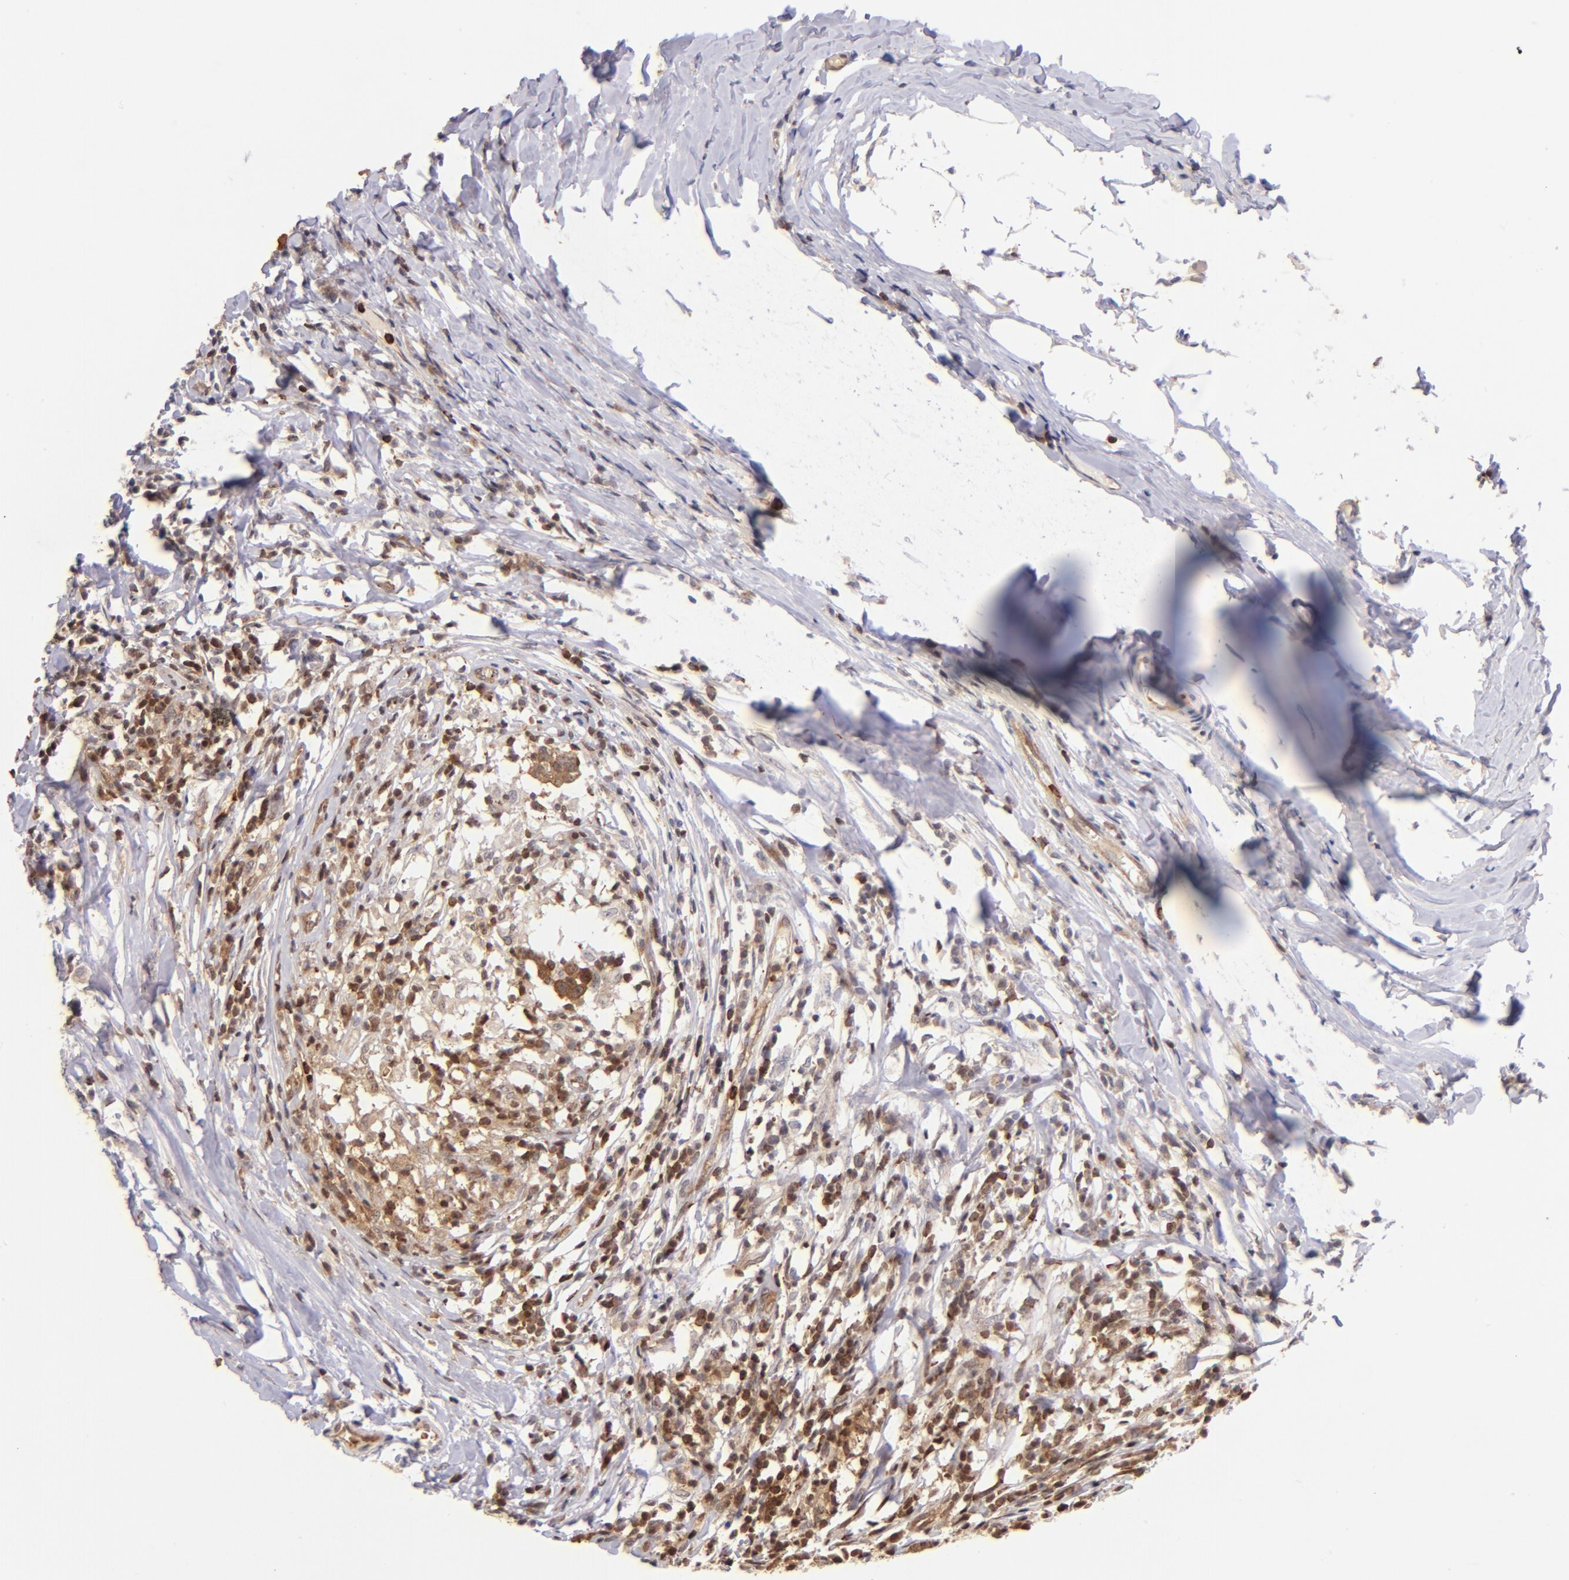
{"staining": {"intensity": "strong", "quantity": ">75%", "location": "cytoplasmic/membranous,nuclear"}, "tissue": "head and neck cancer", "cell_type": "Tumor cells", "image_type": "cancer", "snomed": [{"axis": "morphology", "description": "Adenocarcinoma, NOS"}, {"axis": "topography", "description": "Salivary gland"}, {"axis": "topography", "description": "Head-Neck"}], "caption": "Head and neck cancer stained with immunohistochemistry (IHC) displays strong cytoplasmic/membranous and nuclear staining in about >75% of tumor cells. The protein of interest is stained brown, and the nuclei are stained in blue (DAB IHC with brightfield microscopy, high magnification).", "gene": "YWHAB", "patient": {"sex": "female", "age": 65}}